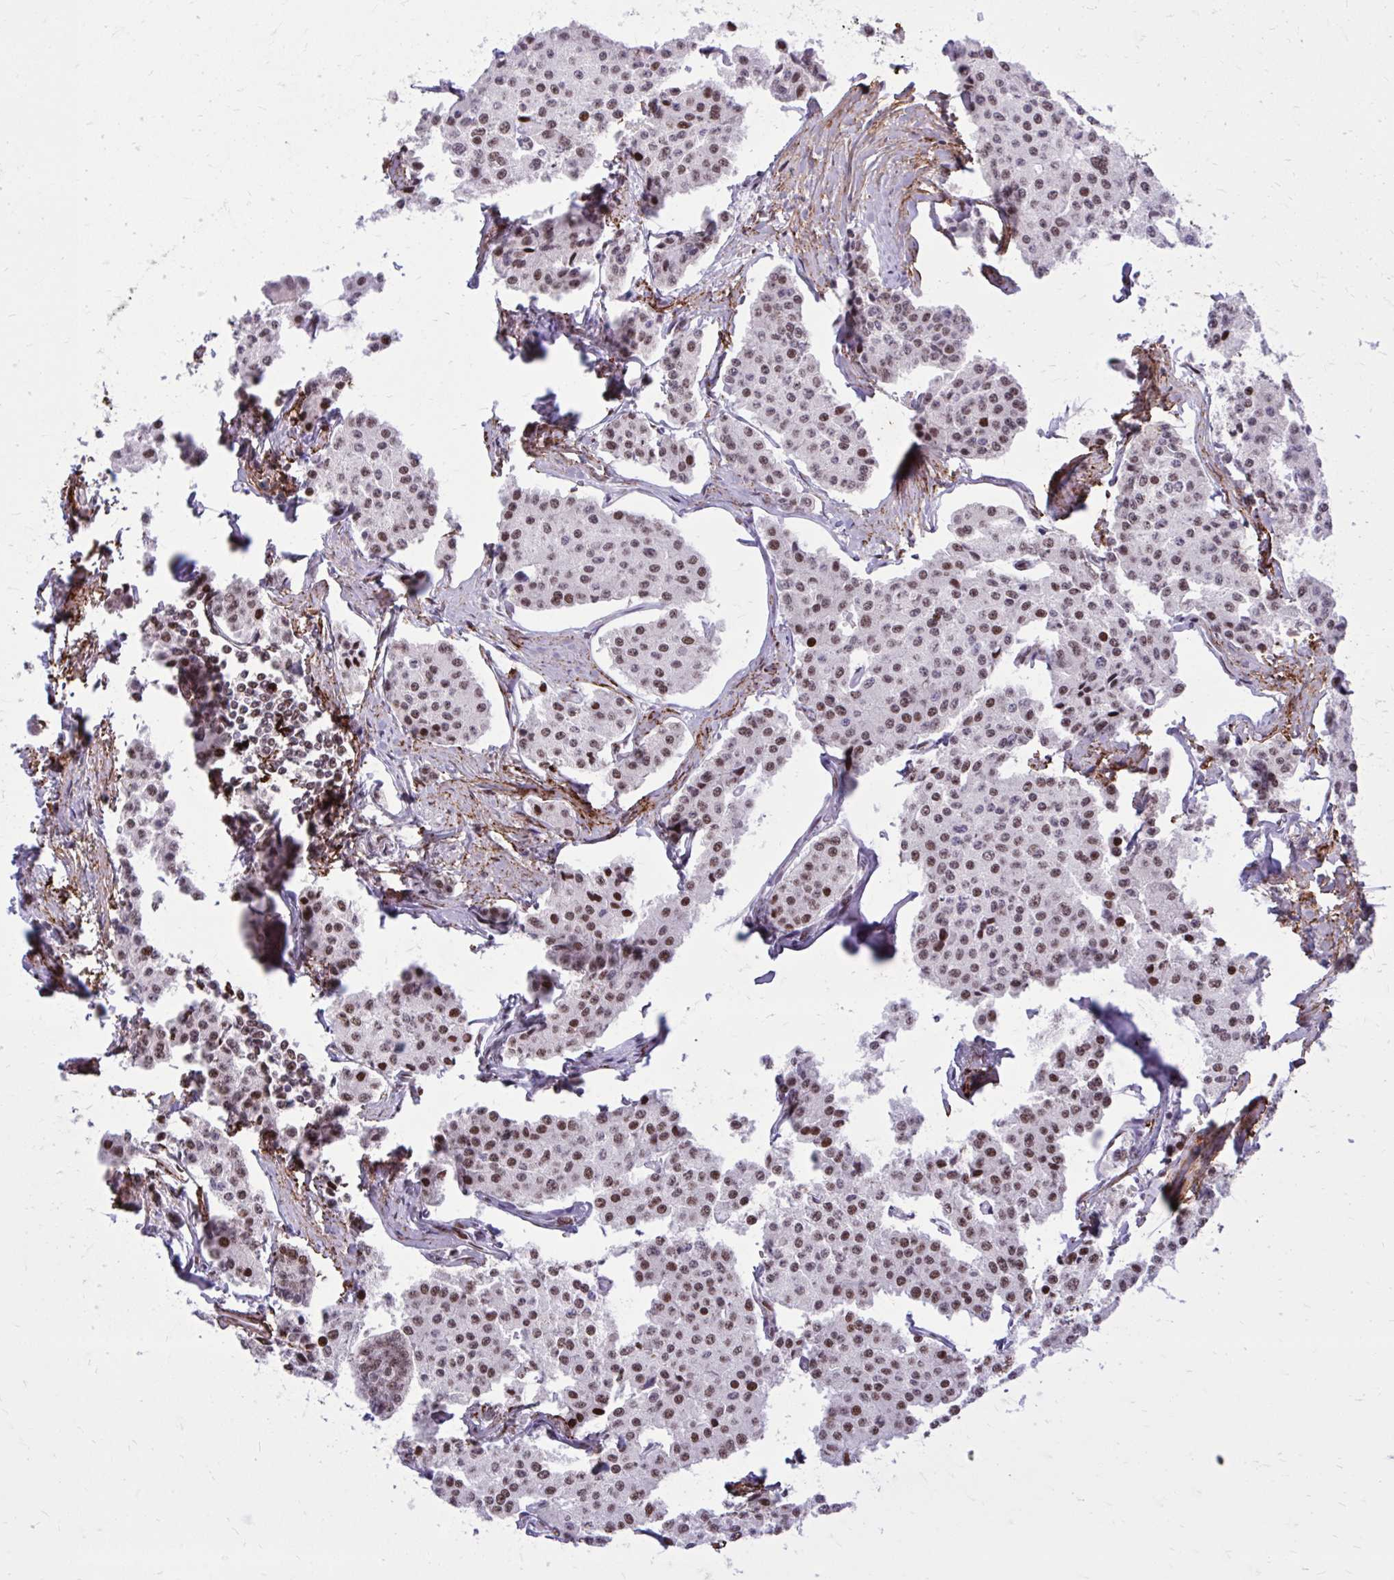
{"staining": {"intensity": "moderate", "quantity": ">75%", "location": "nuclear"}, "tissue": "carcinoid", "cell_type": "Tumor cells", "image_type": "cancer", "snomed": [{"axis": "morphology", "description": "Carcinoid, malignant, NOS"}, {"axis": "topography", "description": "Small intestine"}], "caption": "Human carcinoid (malignant) stained for a protein (brown) exhibits moderate nuclear positive positivity in about >75% of tumor cells.", "gene": "PSME4", "patient": {"sex": "female", "age": 65}}